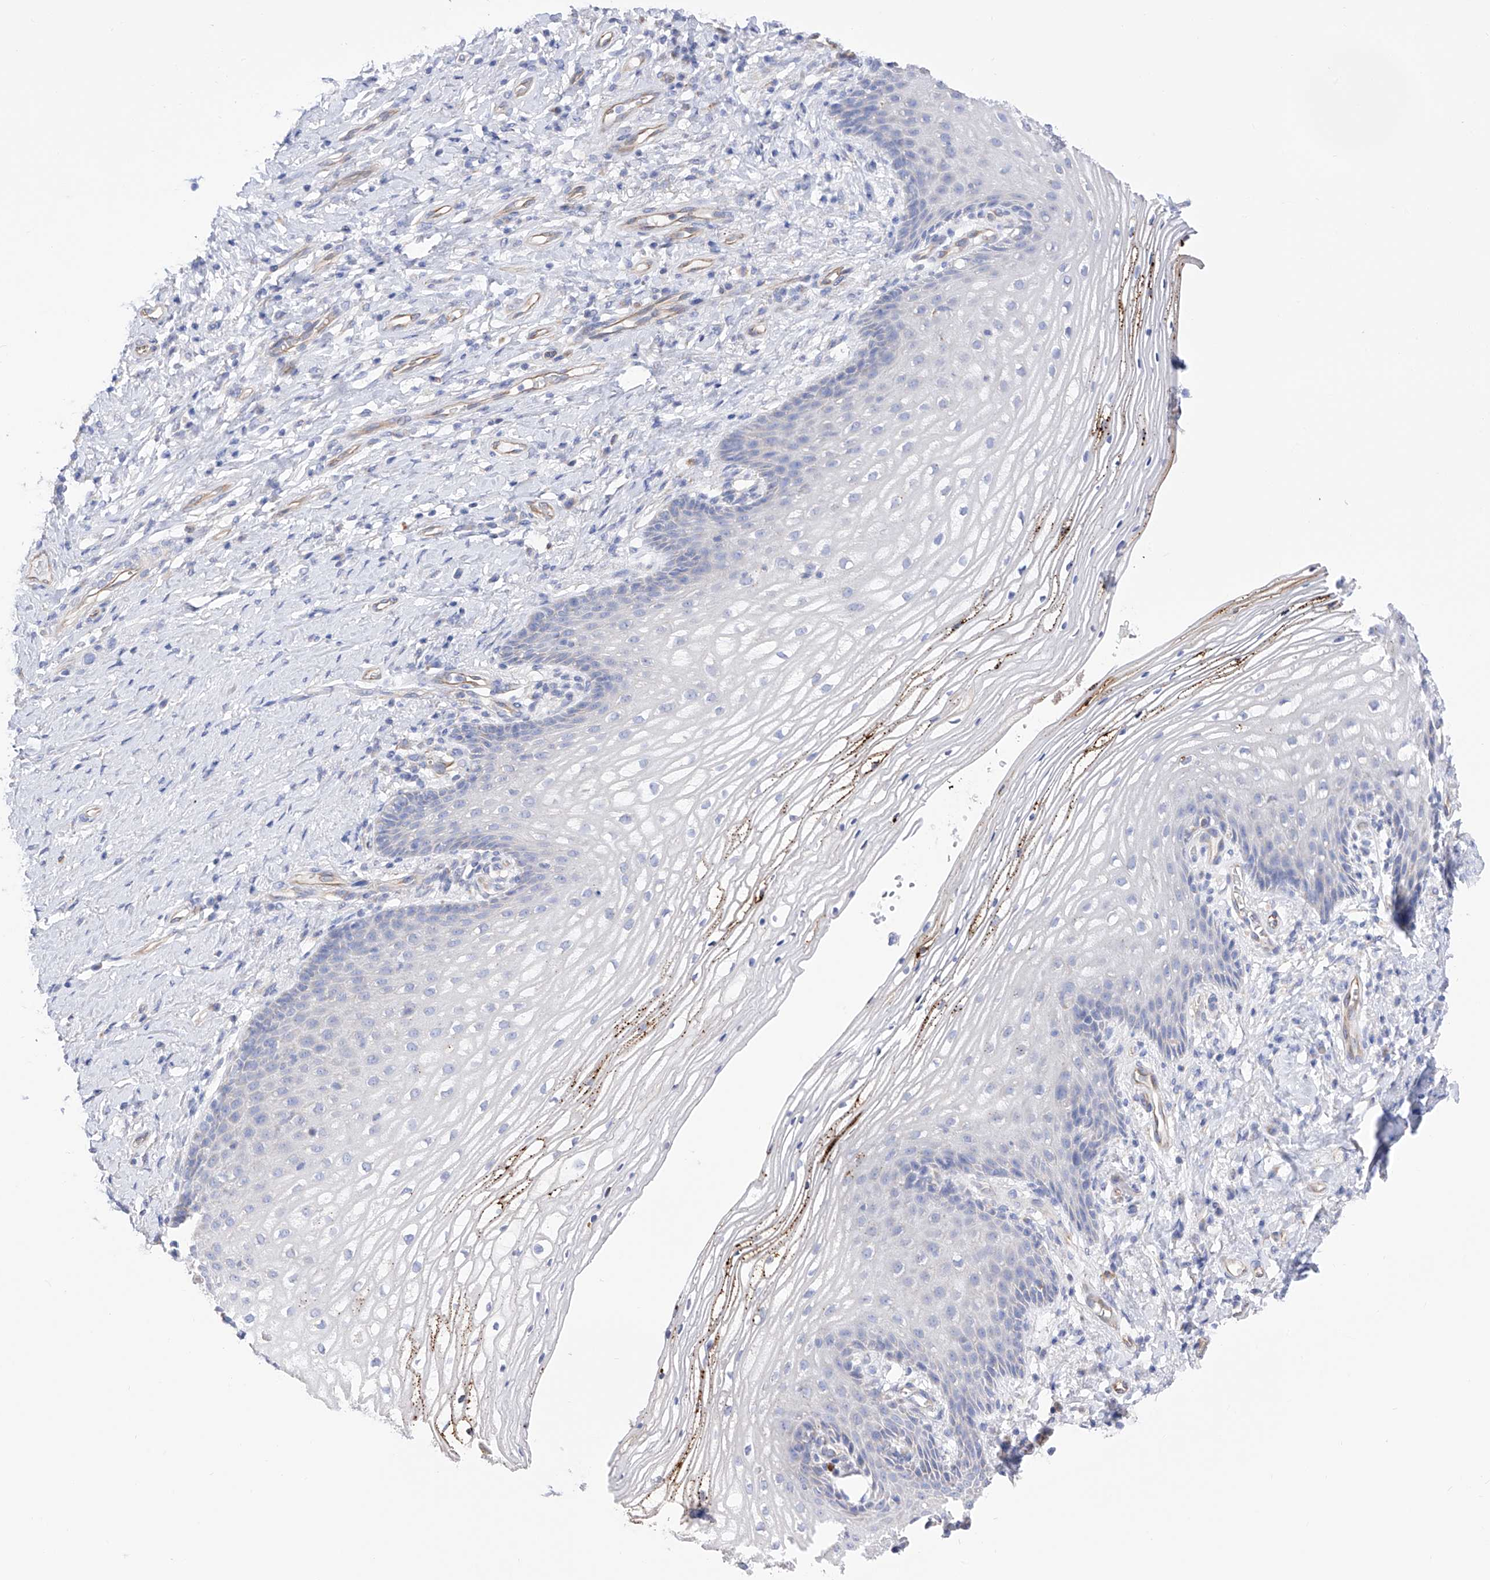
{"staining": {"intensity": "negative", "quantity": "none", "location": "none"}, "tissue": "vagina", "cell_type": "Squamous epithelial cells", "image_type": "normal", "snomed": [{"axis": "morphology", "description": "Normal tissue, NOS"}, {"axis": "topography", "description": "Vagina"}], "caption": "Photomicrograph shows no significant protein staining in squamous epithelial cells of benign vagina. (Brightfield microscopy of DAB IHC at high magnification).", "gene": "FLG", "patient": {"sex": "female", "age": 60}}